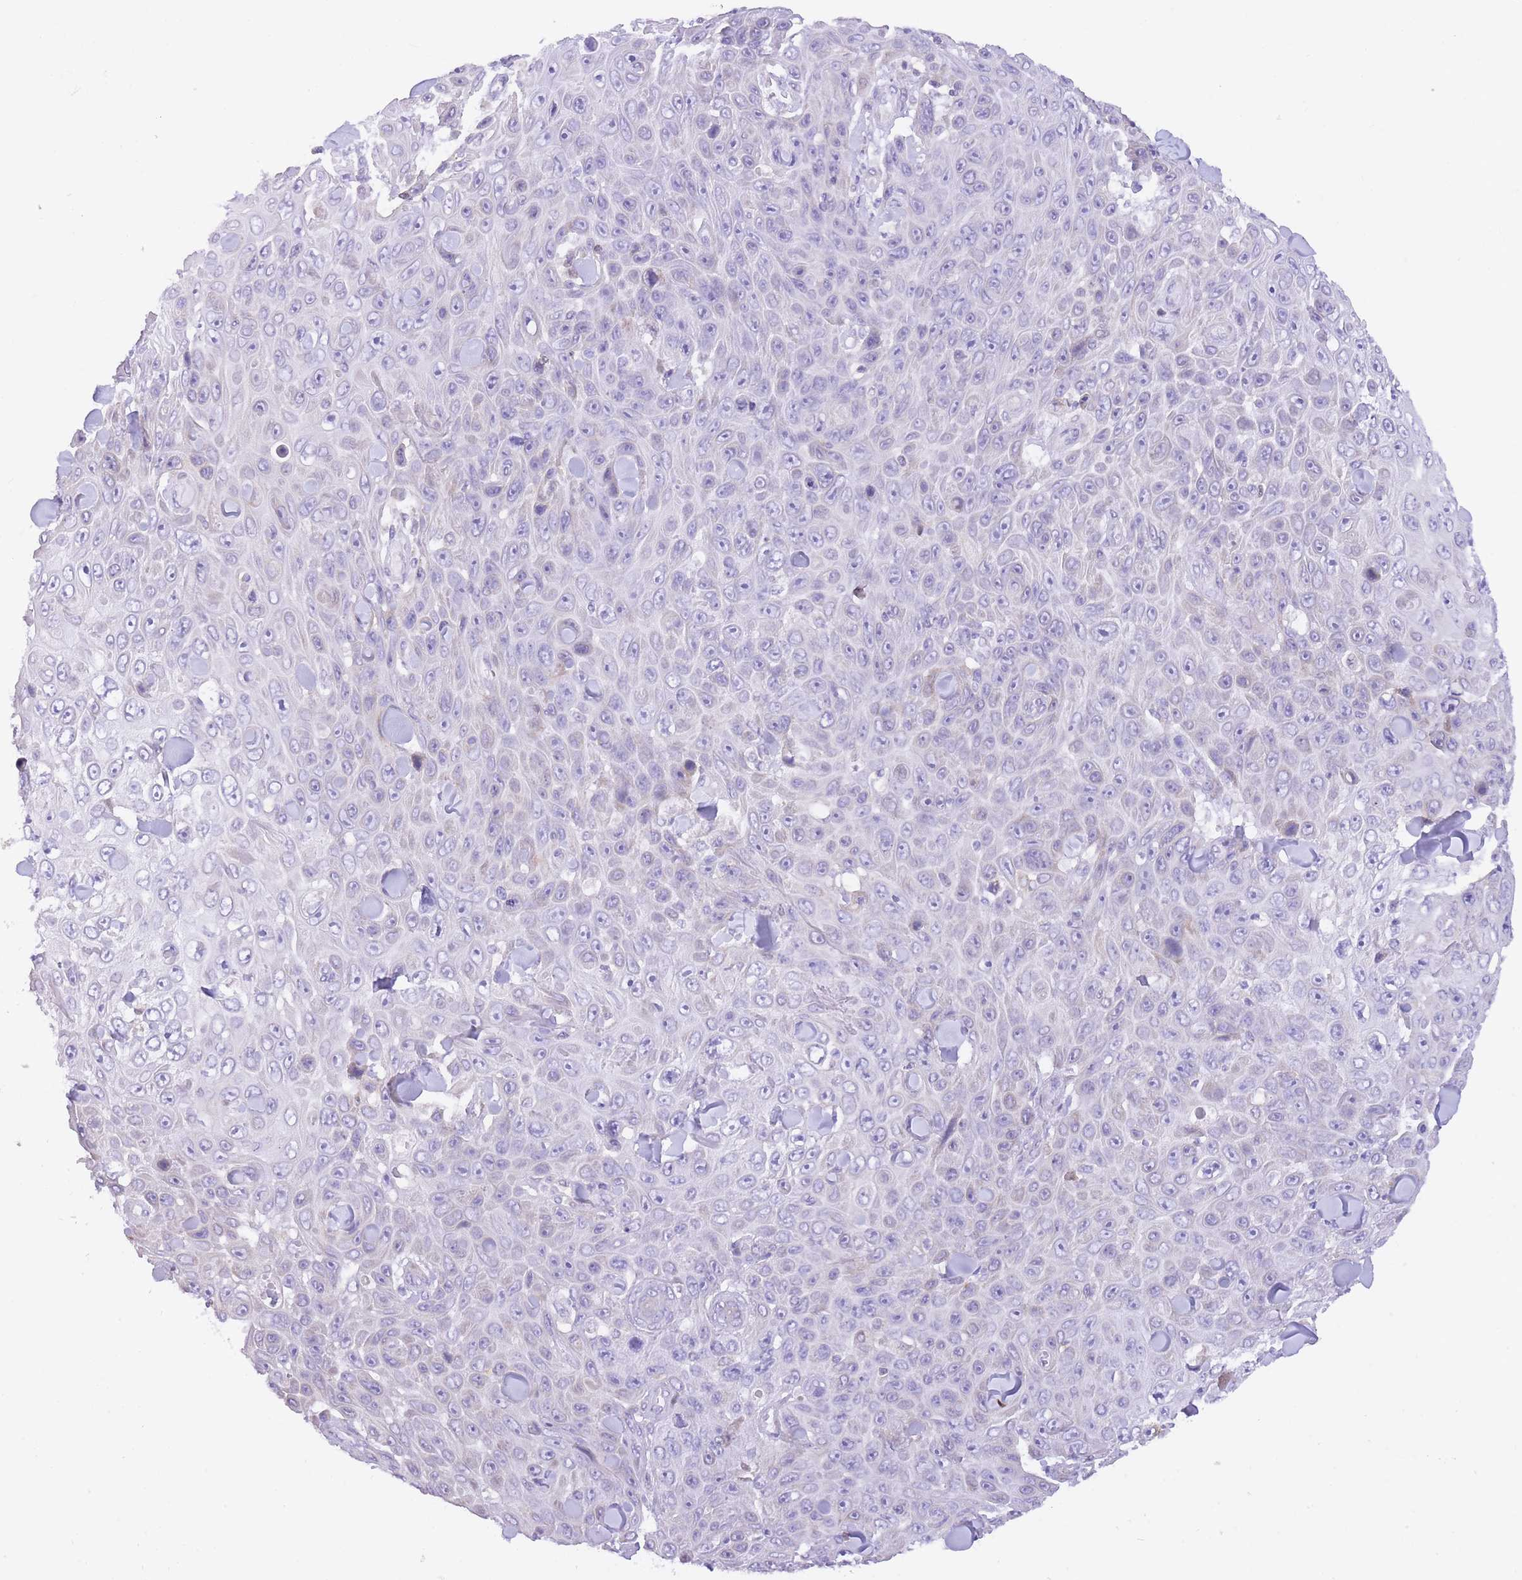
{"staining": {"intensity": "negative", "quantity": "none", "location": "none"}, "tissue": "skin cancer", "cell_type": "Tumor cells", "image_type": "cancer", "snomed": [{"axis": "morphology", "description": "Squamous cell carcinoma, NOS"}, {"axis": "topography", "description": "Skin"}], "caption": "DAB immunohistochemical staining of squamous cell carcinoma (skin) shows no significant staining in tumor cells.", "gene": "TOPAZ1", "patient": {"sex": "male", "age": 82}}